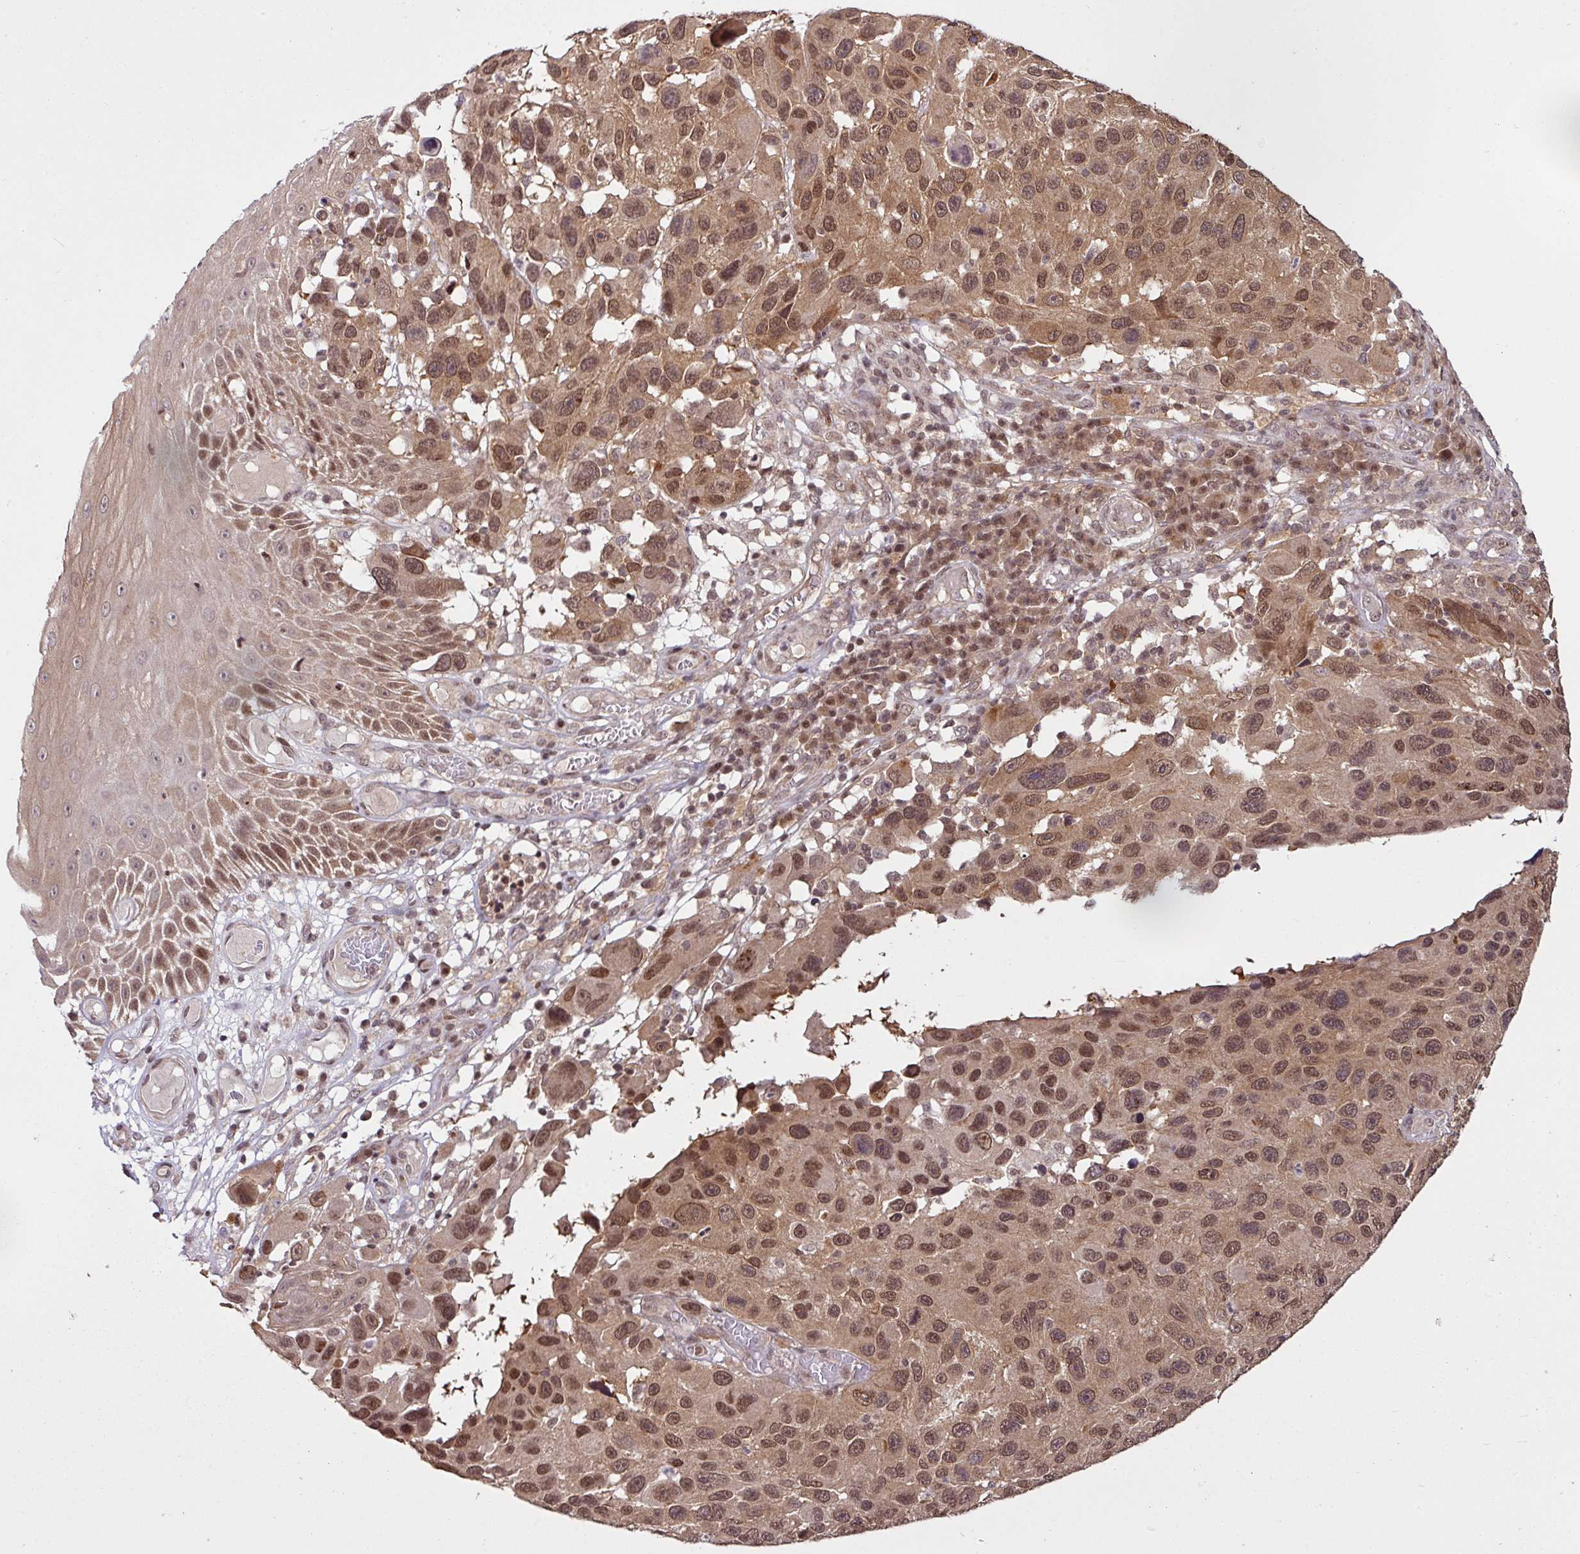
{"staining": {"intensity": "moderate", "quantity": ">75%", "location": "cytoplasmic/membranous,nuclear"}, "tissue": "melanoma", "cell_type": "Tumor cells", "image_type": "cancer", "snomed": [{"axis": "morphology", "description": "Malignant melanoma, NOS"}, {"axis": "topography", "description": "Skin"}], "caption": "About >75% of tumor cells in melanoma exhibit moderate cytoplasmic/membranous and nuclear protein positivity as visualized by brown immunohistochemical staining.", "gene": "ITPKC", "patient": {"sex": "male", "age": 53}}